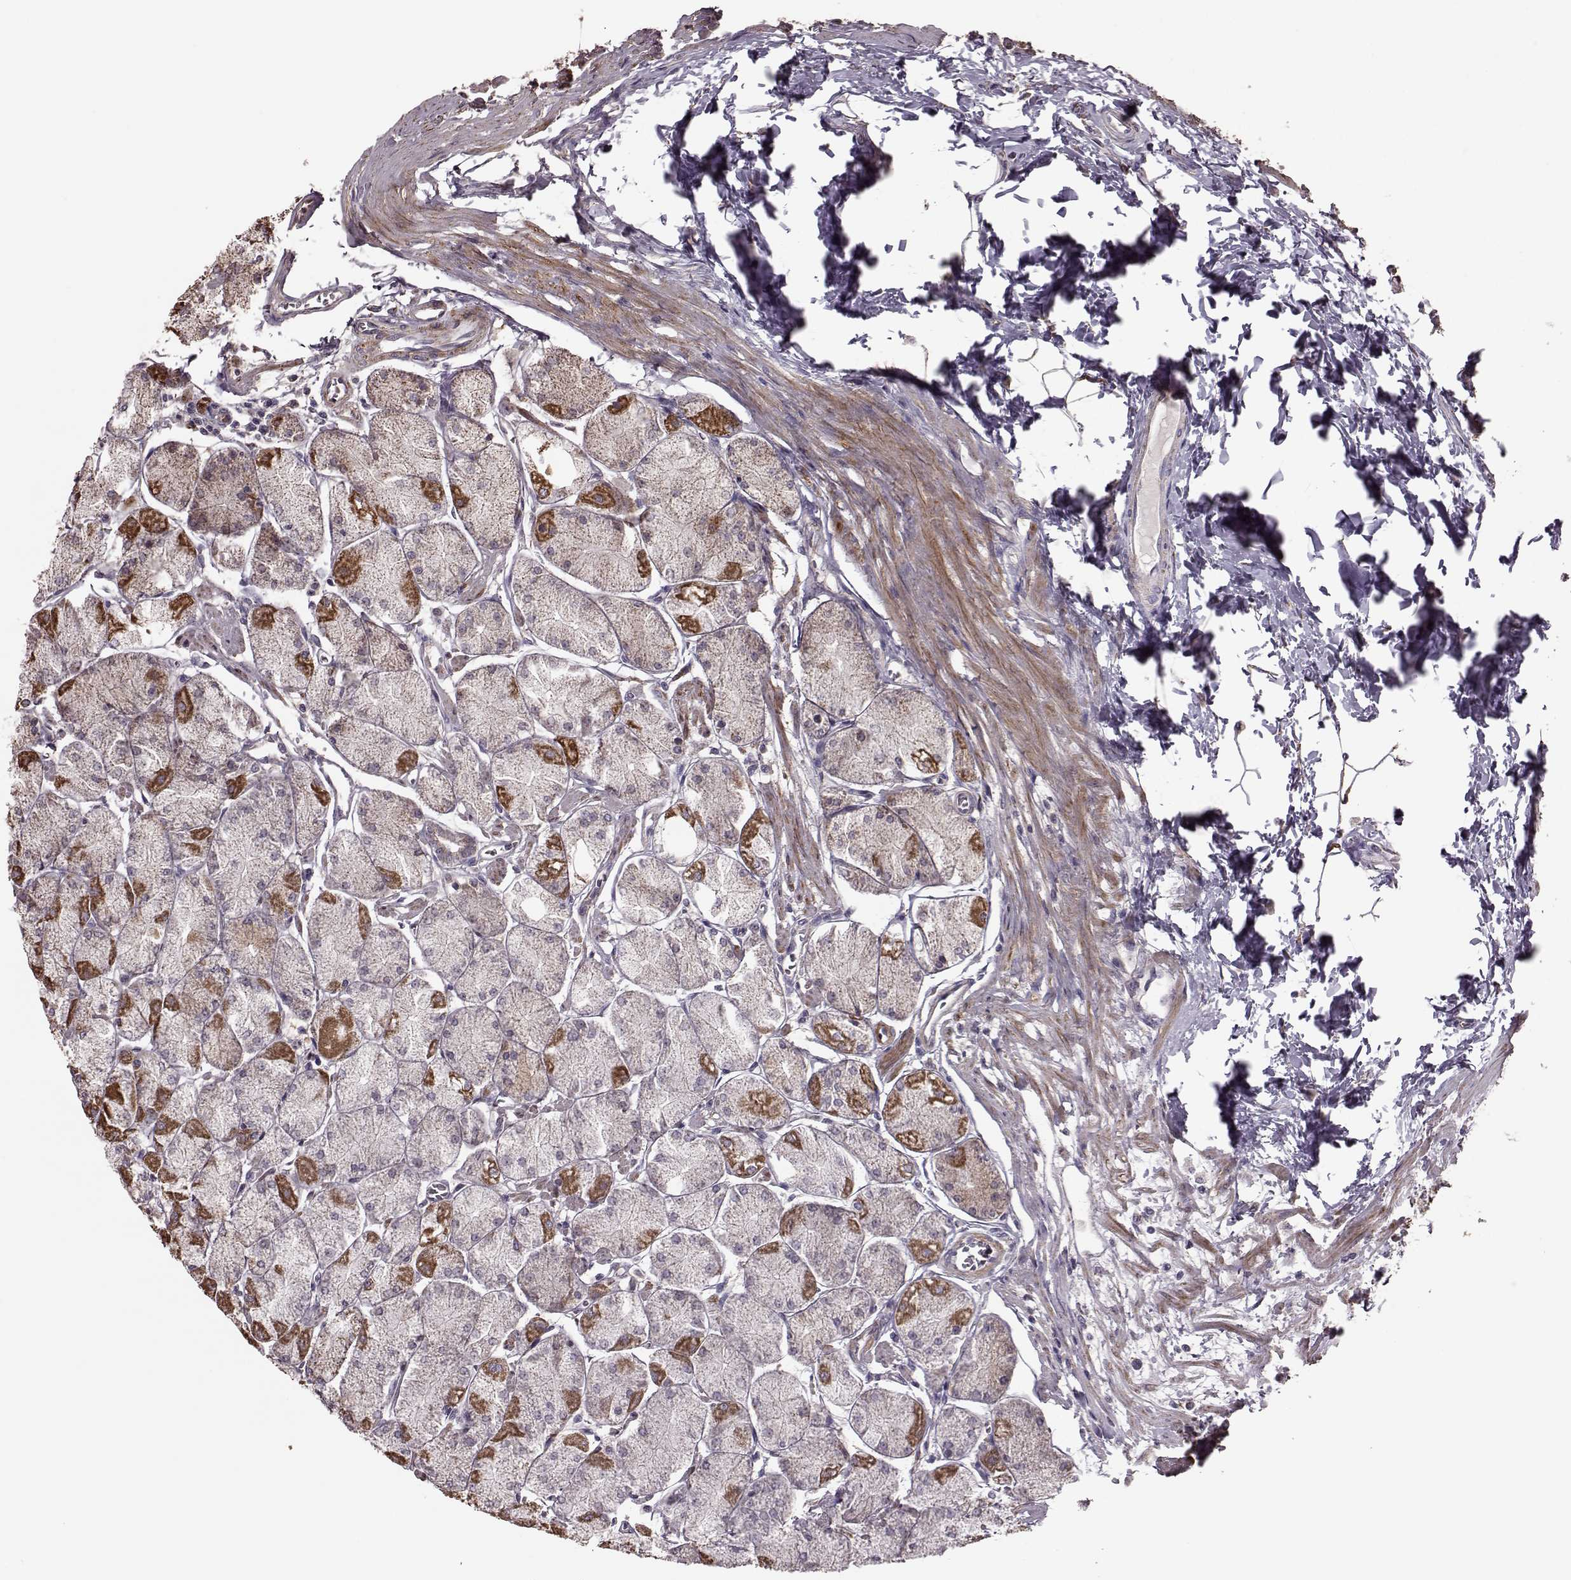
{"staining": {"intensity": "strong", "quantity": "<25%", "location": "cytoplasmic/membranous"}, "tissue": "stomach", "cell_type": "Glandular cells", "image_type": "normal", "snomed": [{"axis": "morphology", "description": "Normal tissue, NOS"}, {"axis": "topography", "description": "Stomach, upper"}], "caption": "Glandular cells reveal medium levels of strong cytoplasmic/membranous positivity in approximately <25% of cells in benign stomach. (DAB IHC with brightfield microscopy, high magnification).", "gene": "PUDP", "patient": {"sex": "male", "age": 60}}